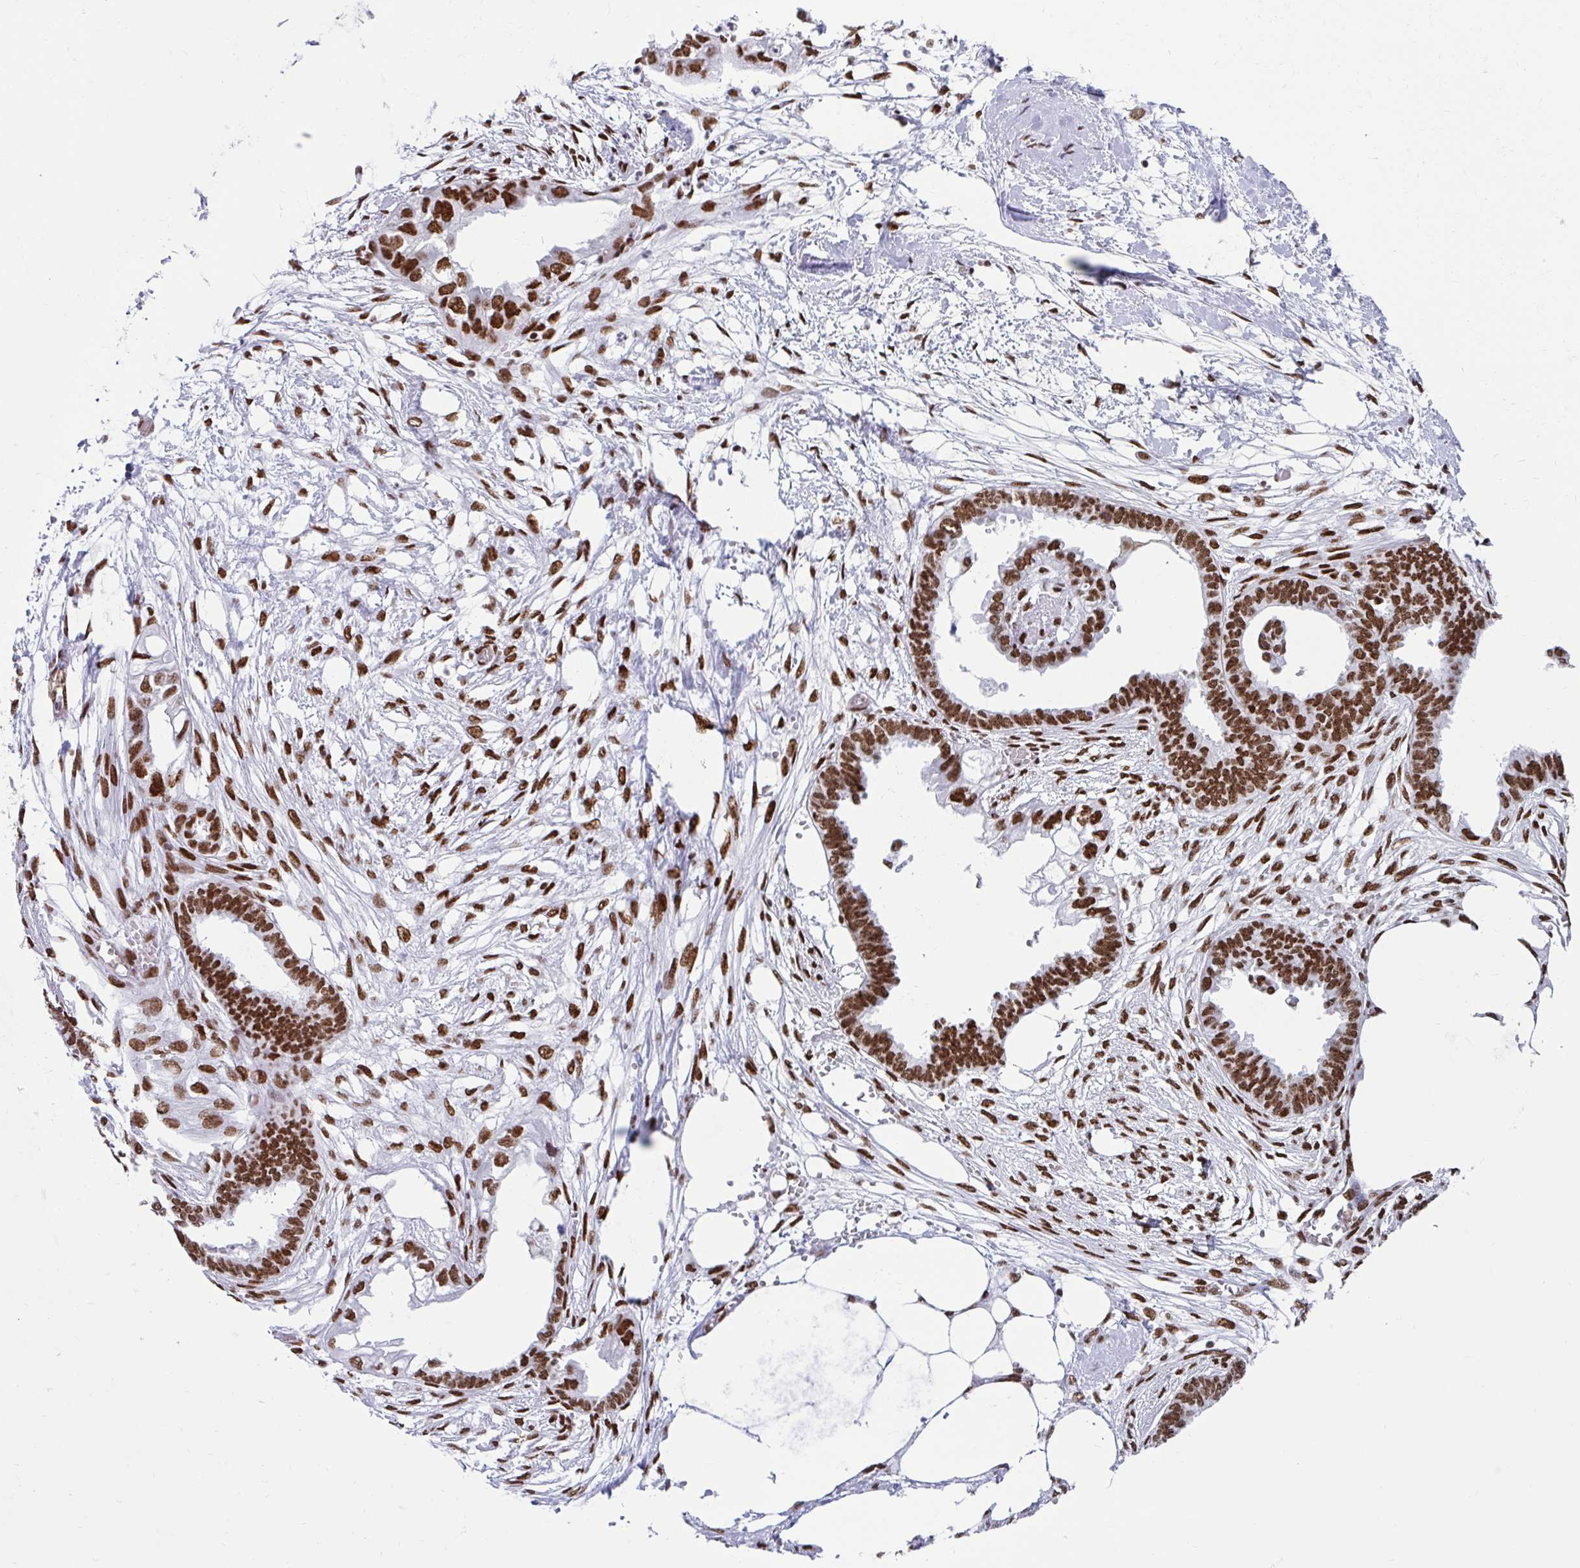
{"staining": {"intensity": "strong", "quantity": ">75%", "location": "nuclear"}, "tissue": "endometrial cancer", "cell_type": "Tumor cells", "image_type": "cancer", "snomed": [{"axis": "morphology", "description": "Adenocarcinoma, NOS"}, {"axis": "morphology", "description": "Adenocarcinoma, metastatic, NOS"}, {"axis": "topography", "description": "Adipose tissue"}, {"axis": "topography", "description": "Endometrium"}], "caption": "About >75% of tumor cells in human endometrial cancer exhibit strong nuclear protein expression as visualized by brown immunohistochemical staining.", "gene": "KHDRBS1", "patient": {"sex": "female", "age": 67}}